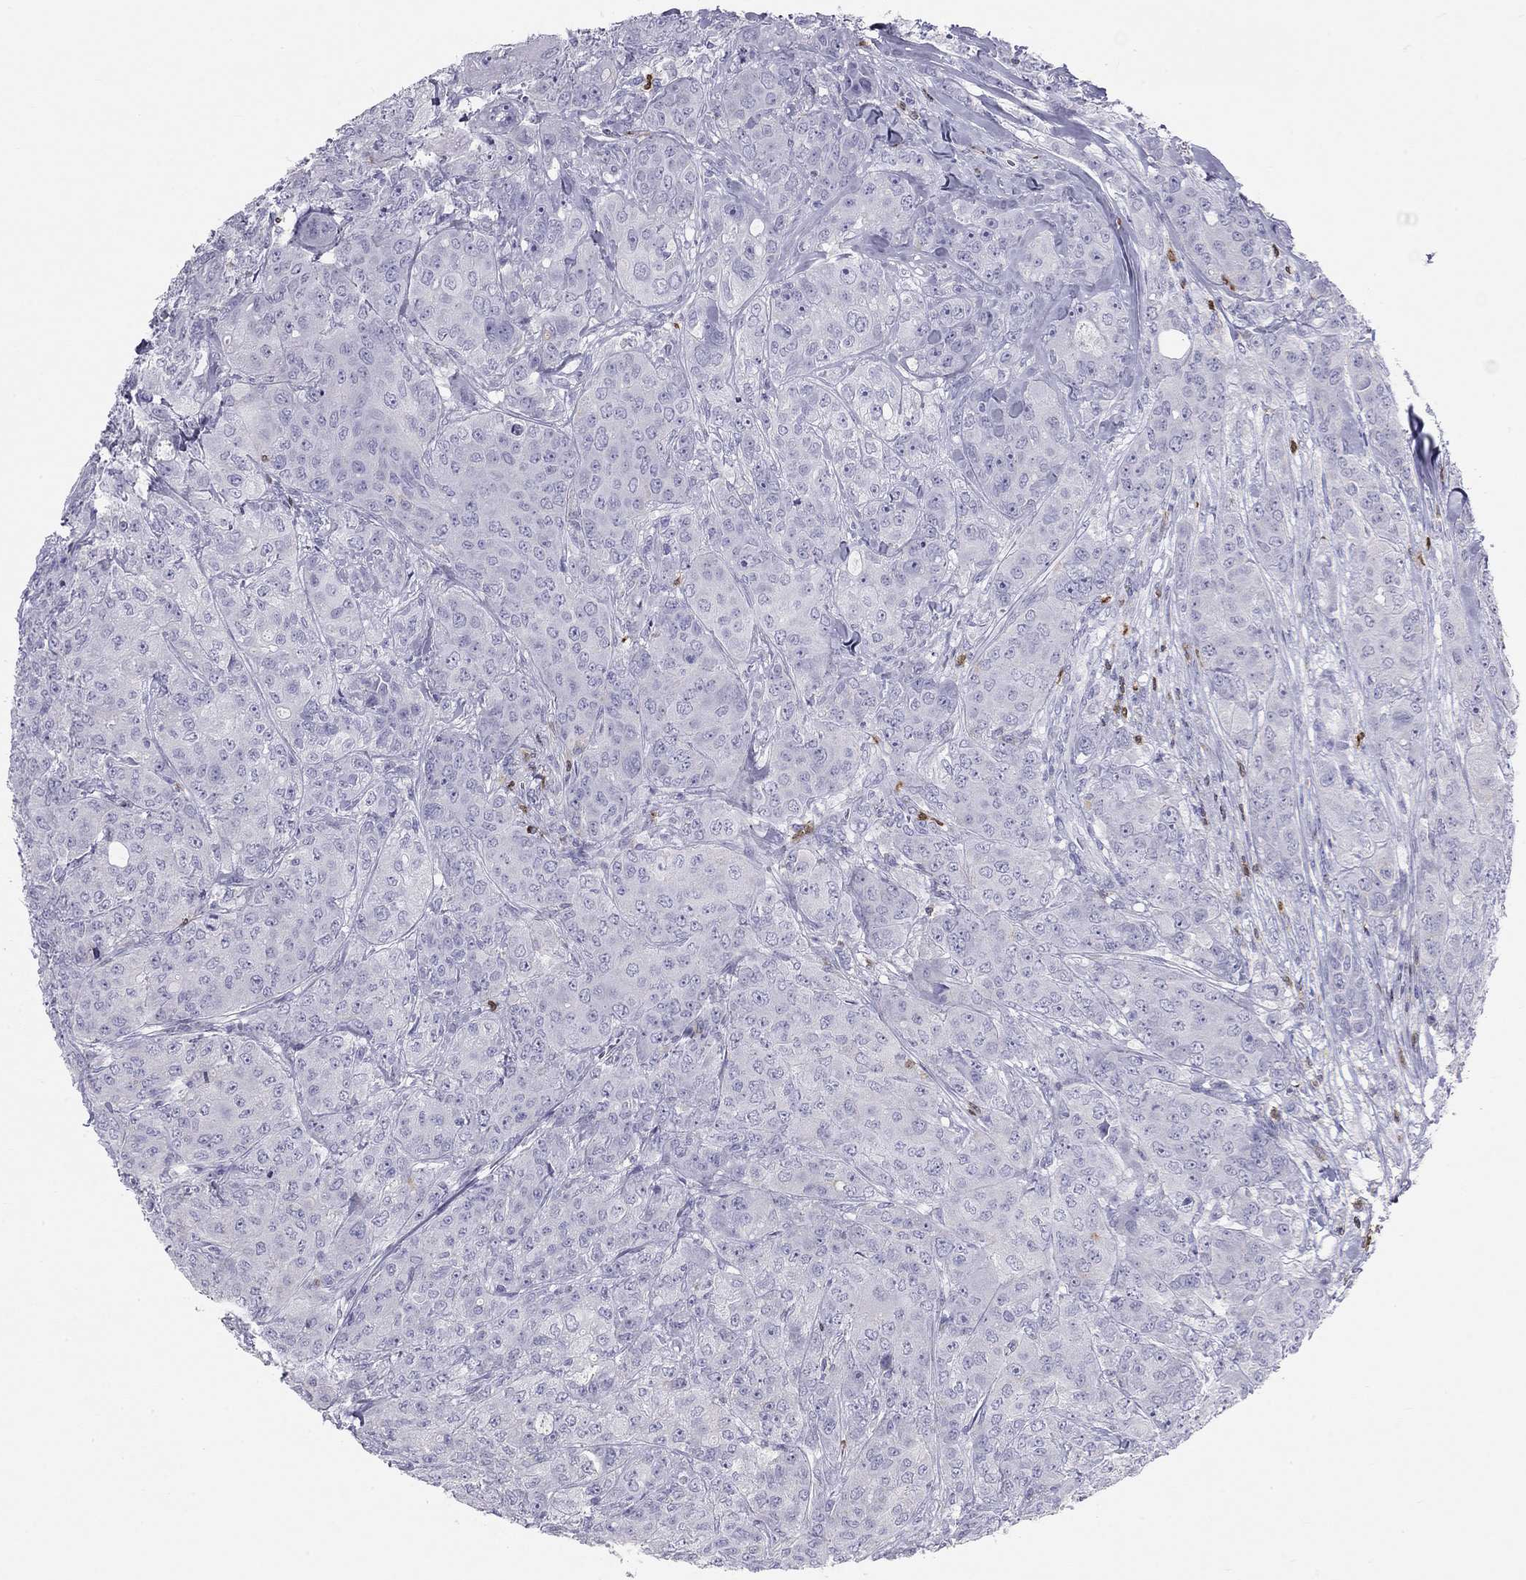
{"staining": {"intensity": "negative", "quantity": "none", "location": "none"}, "tissue": "breast cancer", "cell_type": "Tumor cells", "image_type": "cancer", "snomed": [{"axis": "morphology", "description": "Duct carcinoma"}, {"axis": "topography", "description": "Breast"}], "caption": "High magnification brightfield microscopy of breast cancer stained with DAB (3,3'-diaminobenzidine) (brown) and counterstained with hematoxylin (blue): tumor cells show no significant staining. The staining is performed using DAB (3,3'-diaminobenzidine) brown chromogen with nuclei counter-stained in using hematoxylin.", "gene": "SH2D2A", "patient": {"sex": "female", "age": 43}}